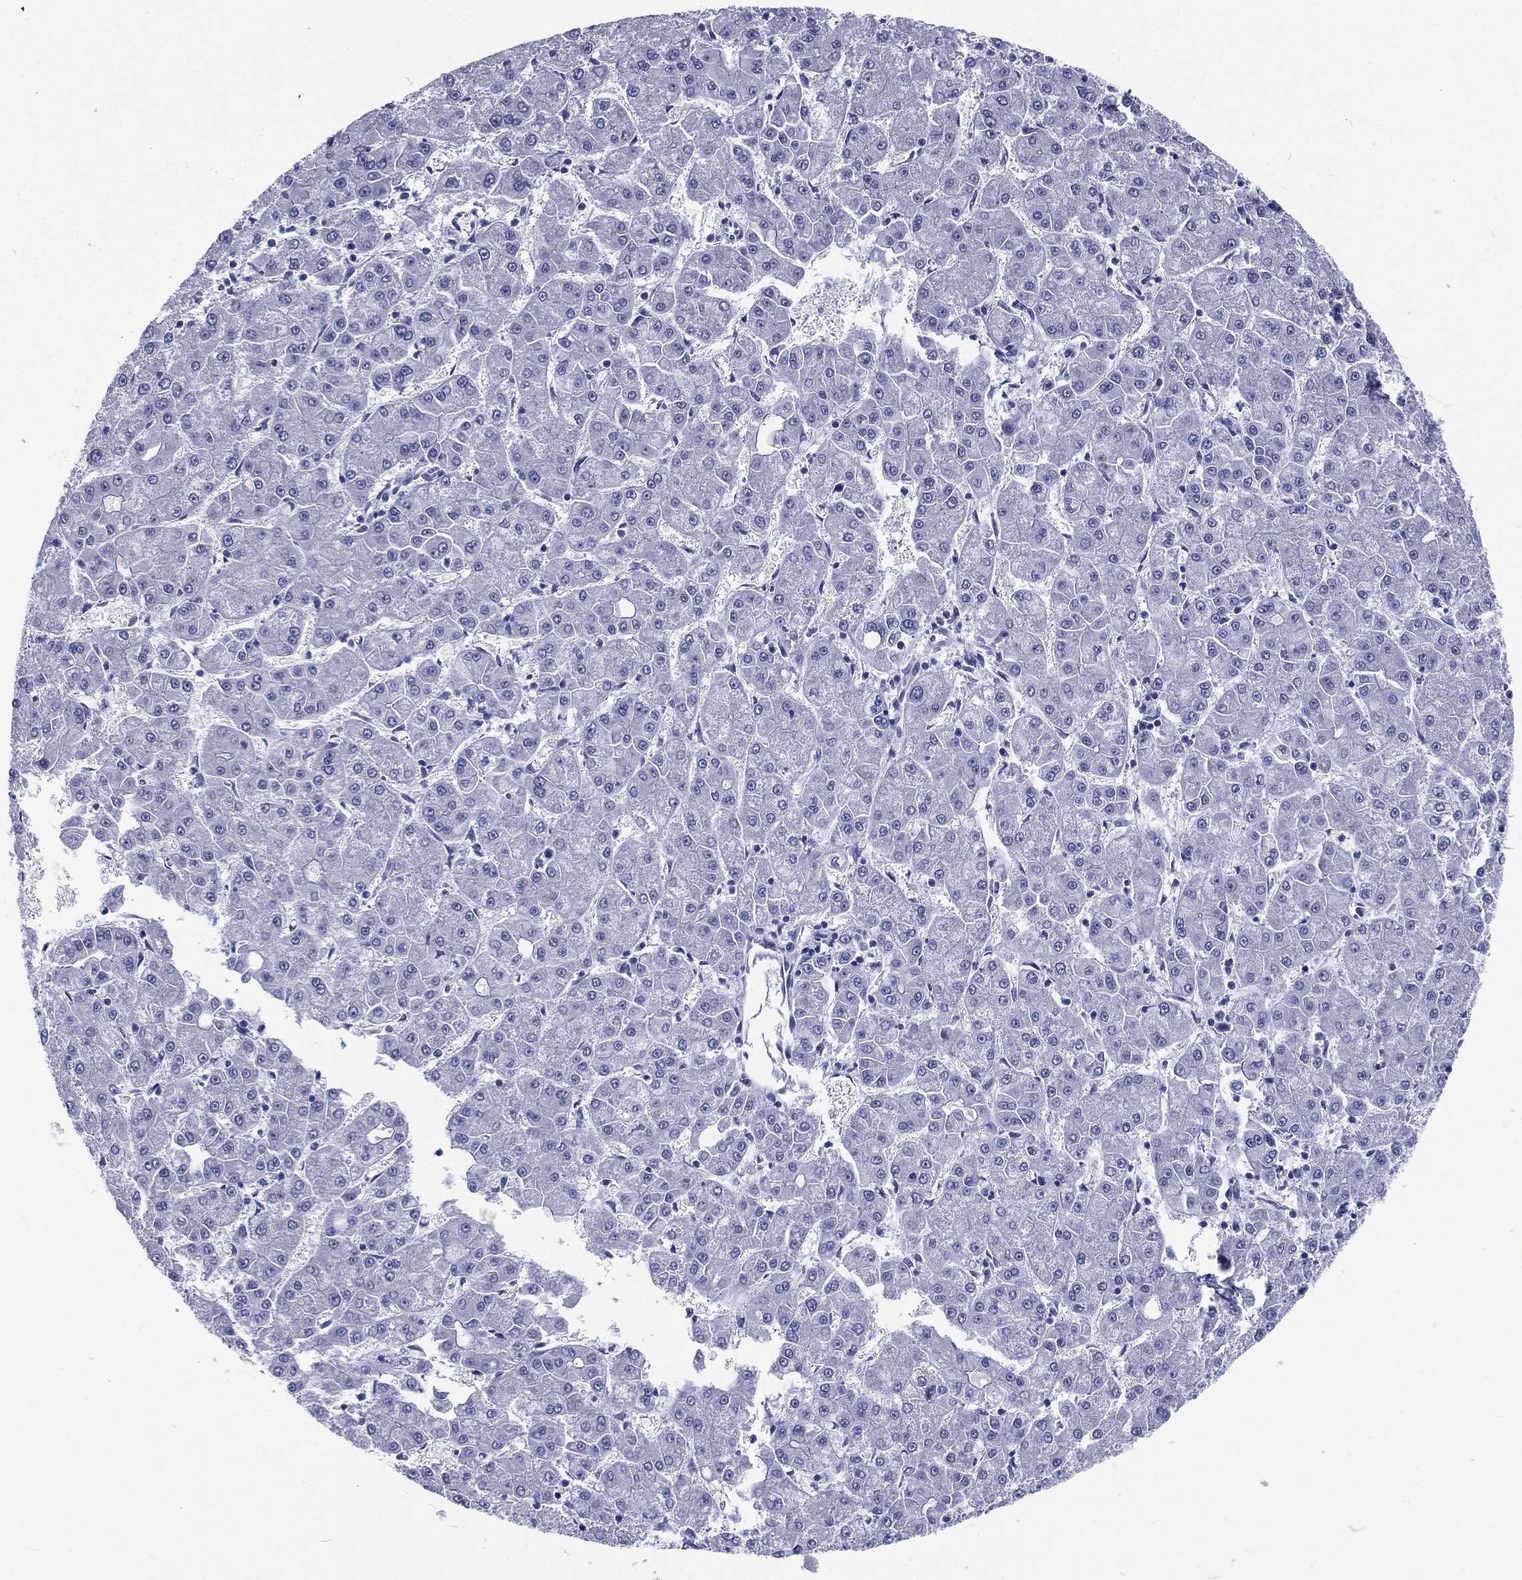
{"staining": {"intensity": "negative", "quantity": "none", "location": "none"}, "tissue": "liver cancer", "cell_type": "Tumor cells", "image_type": "cancer", "snomed": [{"axis": "morphology", "description": "Carcinoma, Hepatocellular, NOS"}, {"axis": "topography", "description": "Liver"}], "caption": "Tumor cells show no significant expression in hepatocellular carcinoma (liver).", "gene": "RSPH4A", "patient": {"sex": "male", "age": 73}}